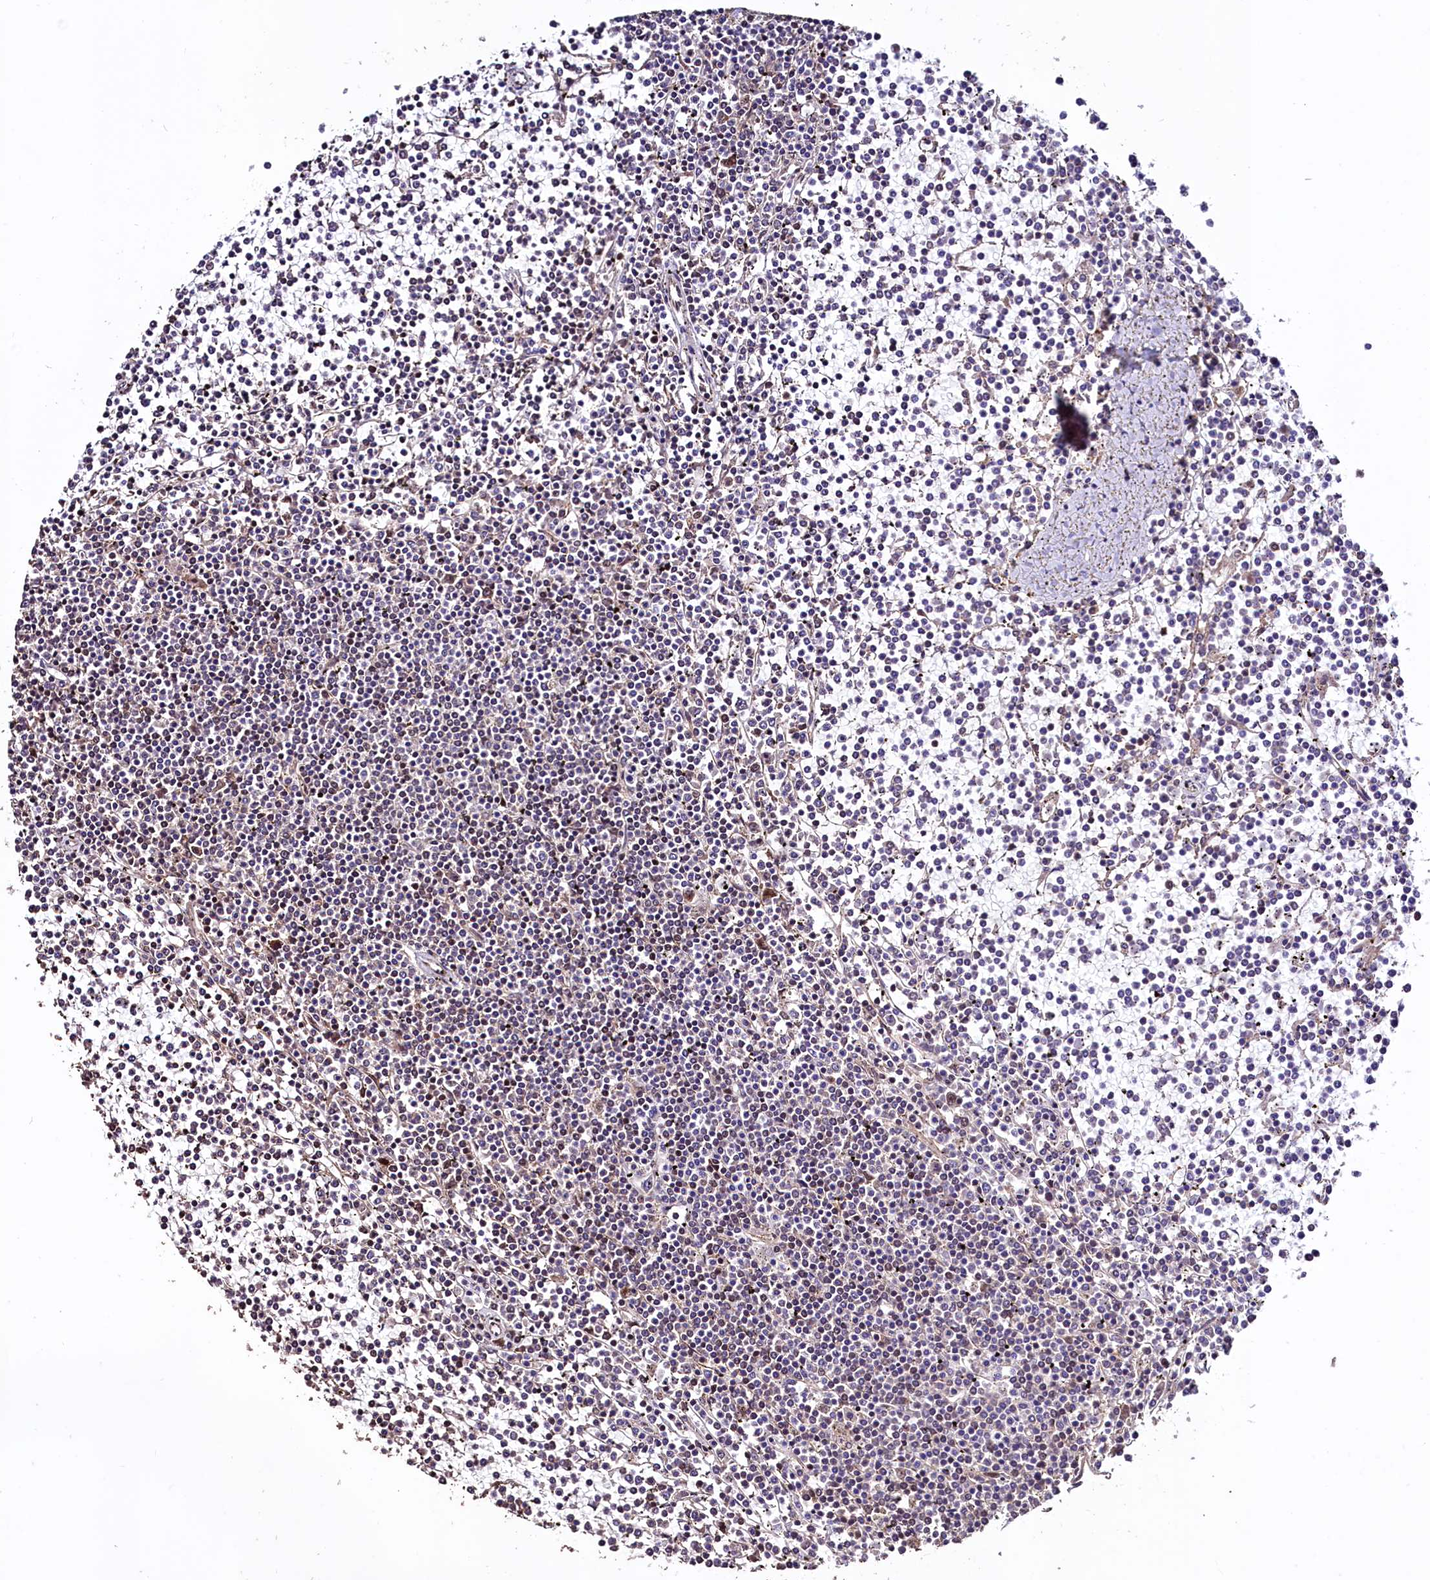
{"staining": {"intensity": "weak", "quantity": "<25%", "location": "nuclear"}, "tissue": "lymphoma", "cell_type": "Tumor cells", "image_type": "cancer", "snomed": [{"axis": "morphology", "description": "Malignant lymphoma, non-Hodgkin's type, Low grade"}, {"axis": "topography", "description": "Spleen"}], "caption": "This is an IHC photomicrograph of human lymphoma. There is no positivity in tumor cells.", "gene": "SFSWAP", "patient": {"sex": "female", "age": 19}}